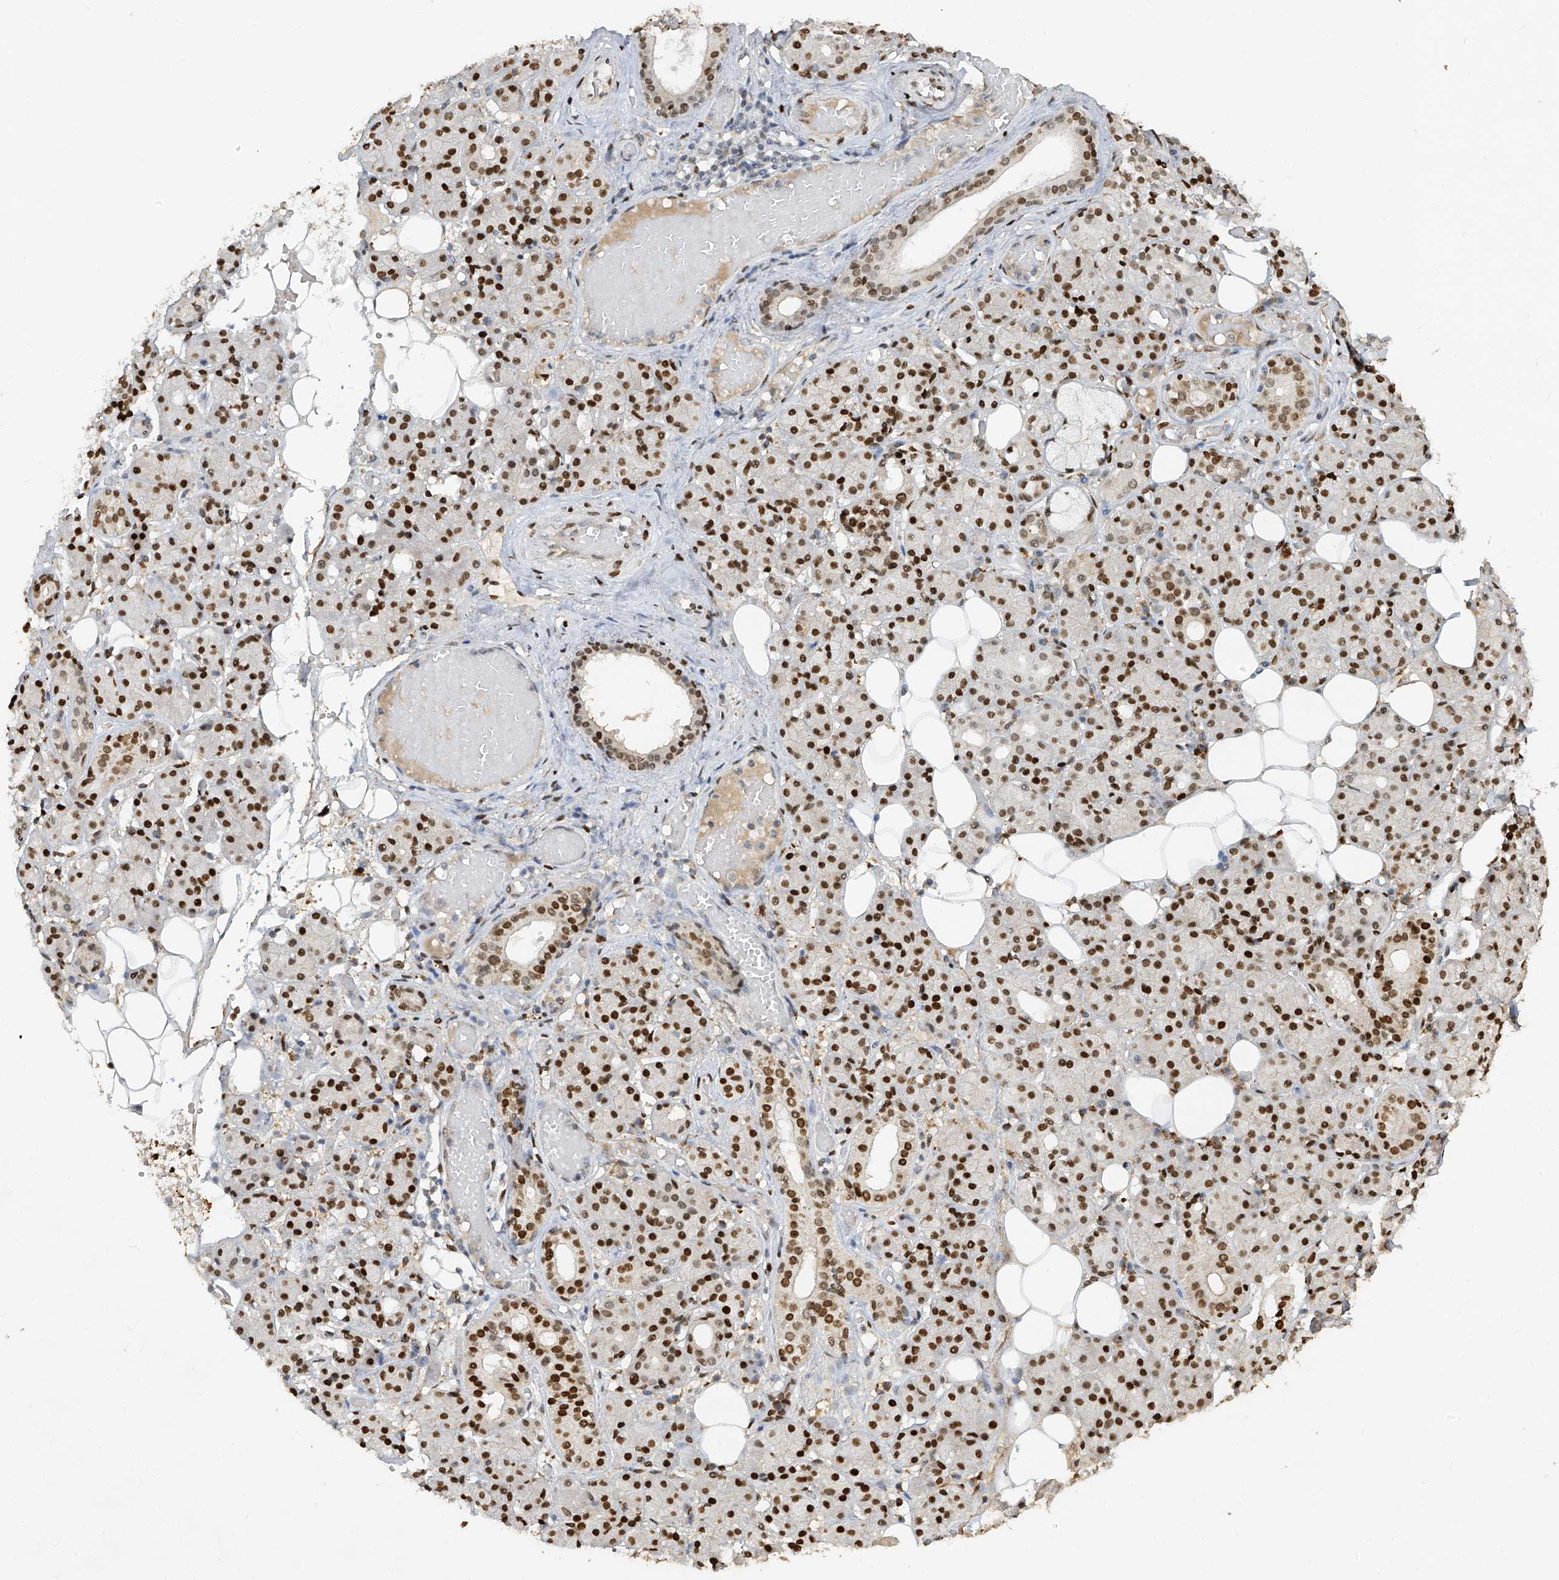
{"staining": {"intensity": "strong", "quantity": ">75%", "location": "cytoplasmic/membranous,nuclear"}, "tissue": "salivary gland", "cell_type": "Glandular cells", "image_type": "normal", "snomed": [{"axis": "morphology", "description": "Normal tissue, NOS"}, {"axis": "topography", "description": "Salivary gland"}], "caption": "A brown stain labels strong cytoplasmic/membranous,nuclear positivity of a protein in glandular cells of benign human salivary gland. Nuclei are stained in blue.", "gene": "ATRIP", "patient": {"sex": "male", "age": 63}}